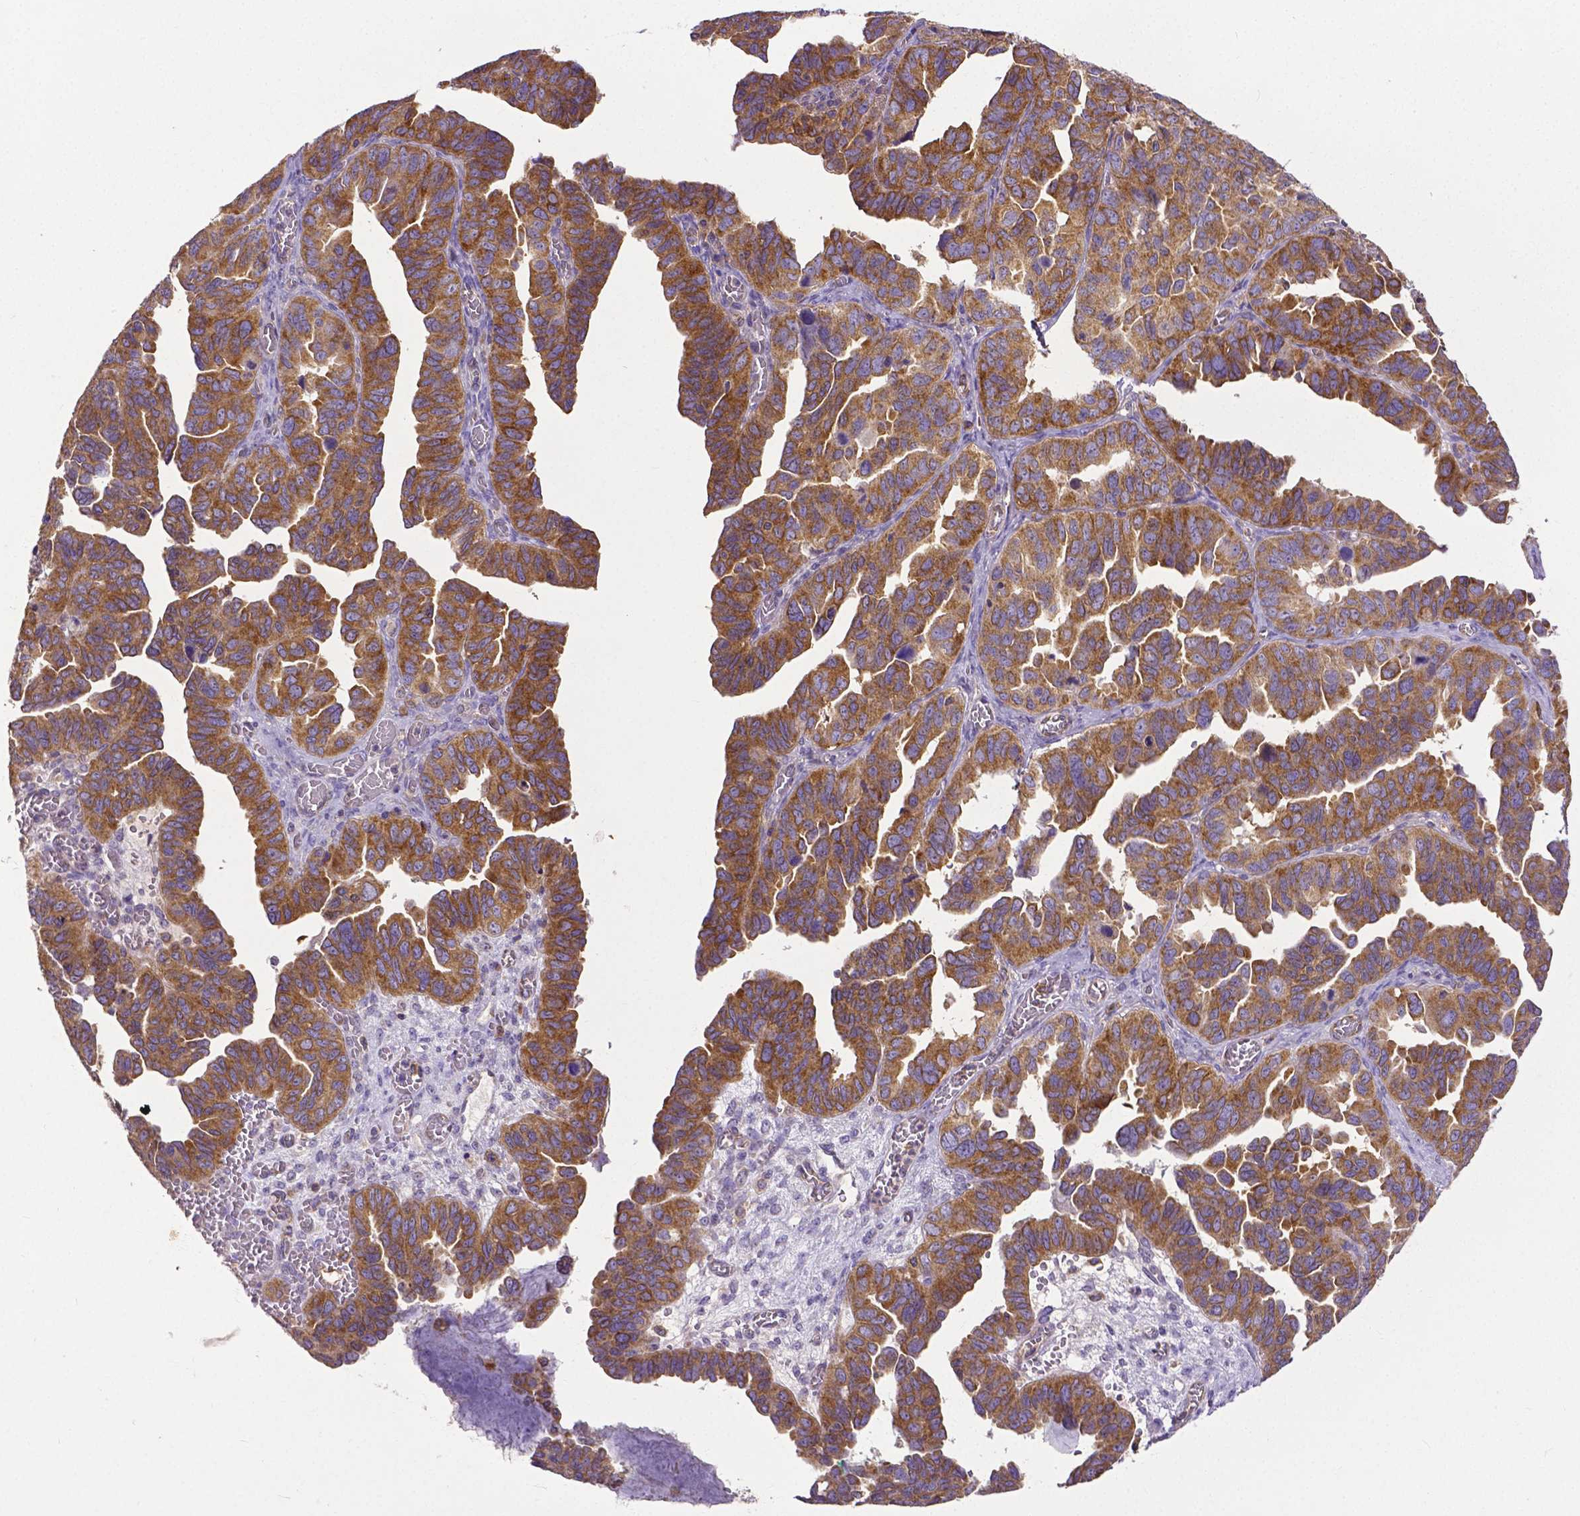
{"staining": {"intensity": "moderate", "quantity": "25%-75%", "location": "cytoplasmic/membranous"}, "tissue": "ovarian cancer", "cell_type": "Tumor cells", "image_type": "cancer", "snomed": [{"axis": "morphology", "description": "Cystadenocarcinoma, serous, NOS"}, {"axis": "topography", "description": "Ovary"}], "caption": "The micrograph demonstrates staining of serous cystadenocarcinoma (ovarian), revealing moderate cytoplasmic/membranous protein positivity (brown color) within tumor cells.", "gene": "DICER1", "patient": {"sex": "female", "age": 64}}